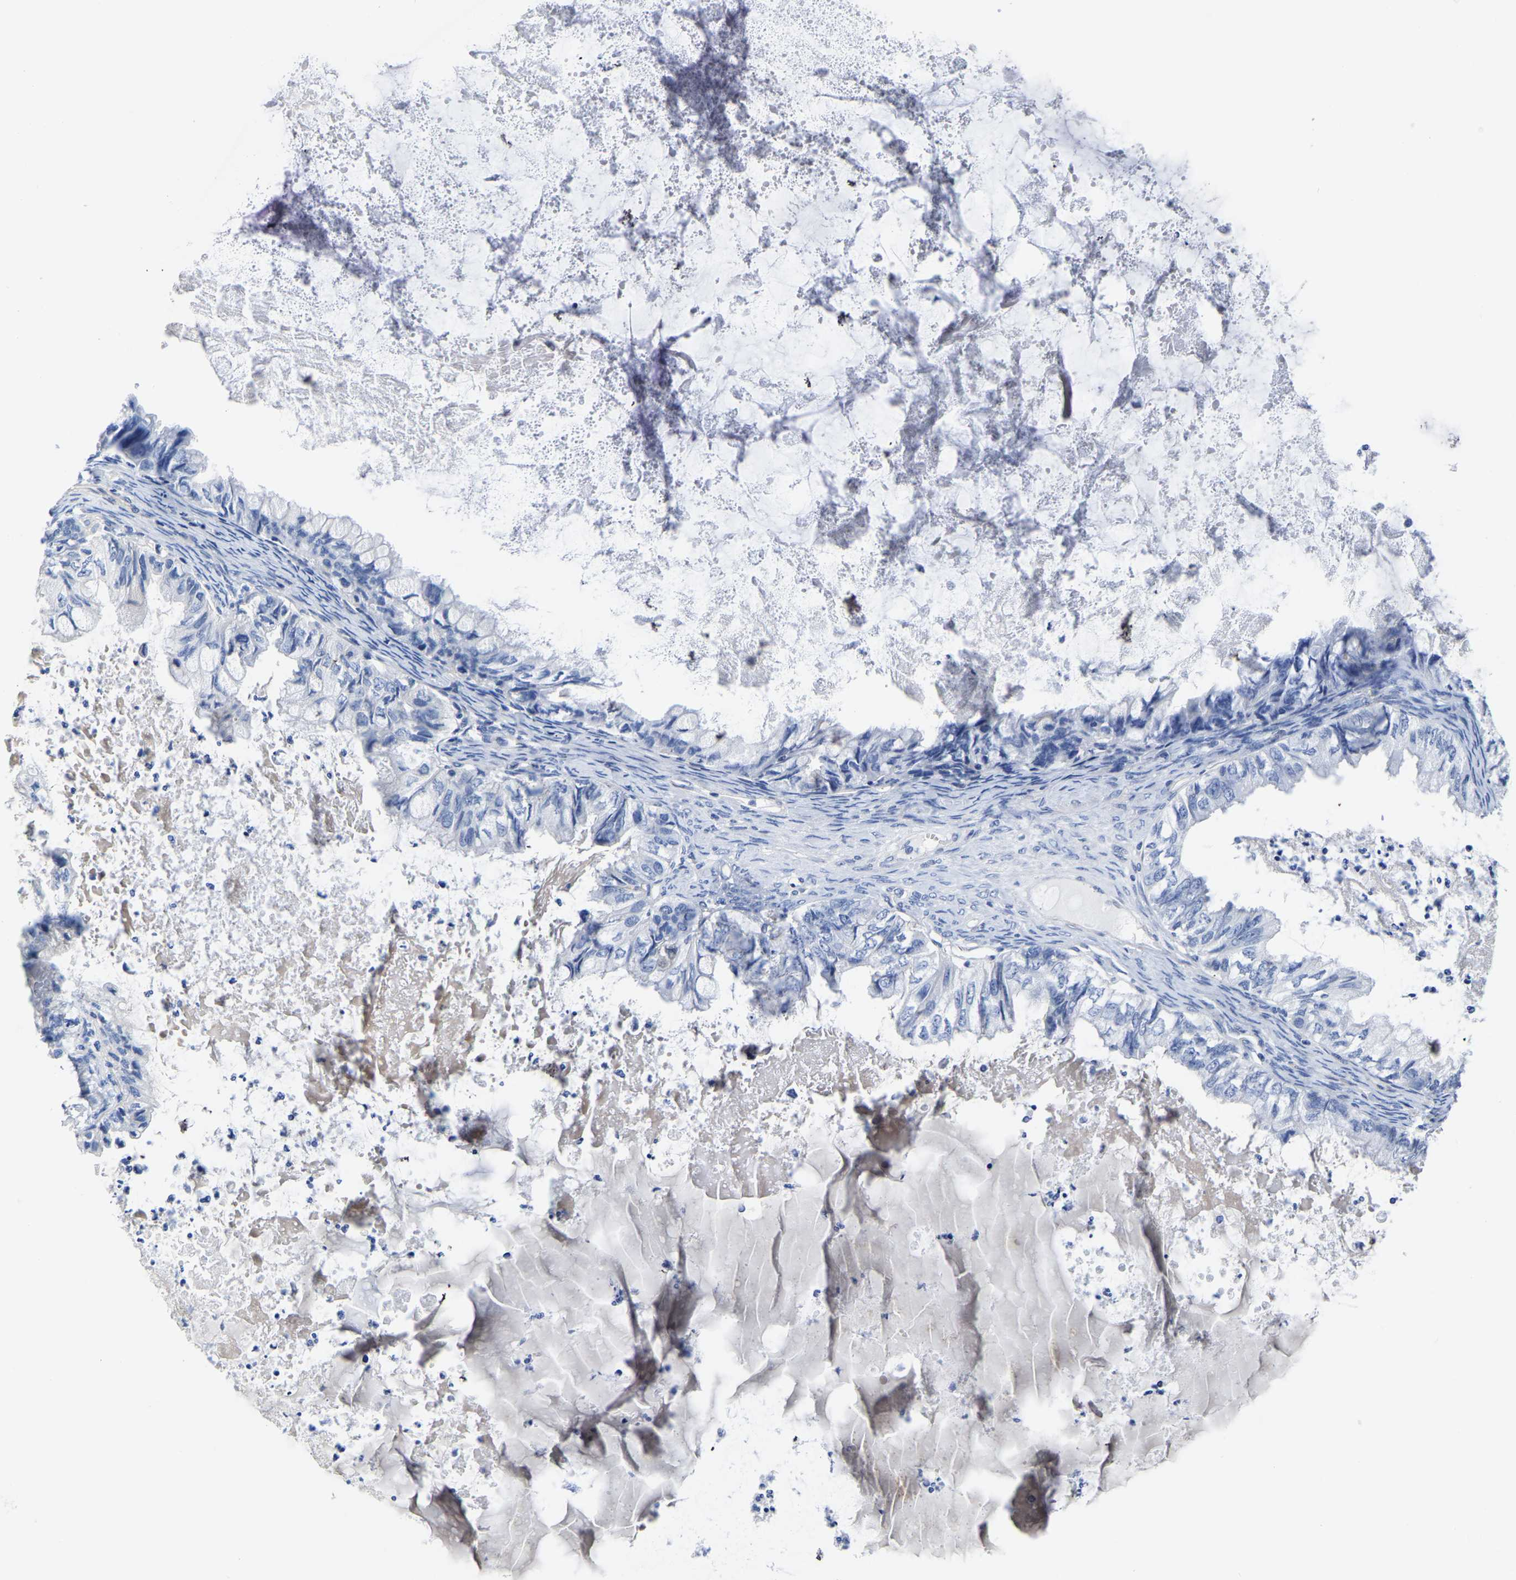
{"staining": {"intensity": "negative", "quantity": "none", "location": "none"}, "tissue": "ovarian cancer", "cell_type": "Tumor cells", "image_type": "cancer", "snomed": [{"axis": "morphology", "description": "Cystadenocarcinoma, mucinous, NOS"}, {"axis": "topography", "description": "Ovary"}], "caption": "Immunohistochemistry image of human ovarian cancer stained for a protein (brown), which displays no expression in tumor cells.", "gene": "SLC45A3", "patient": {"sex": "female", "age": 80}}